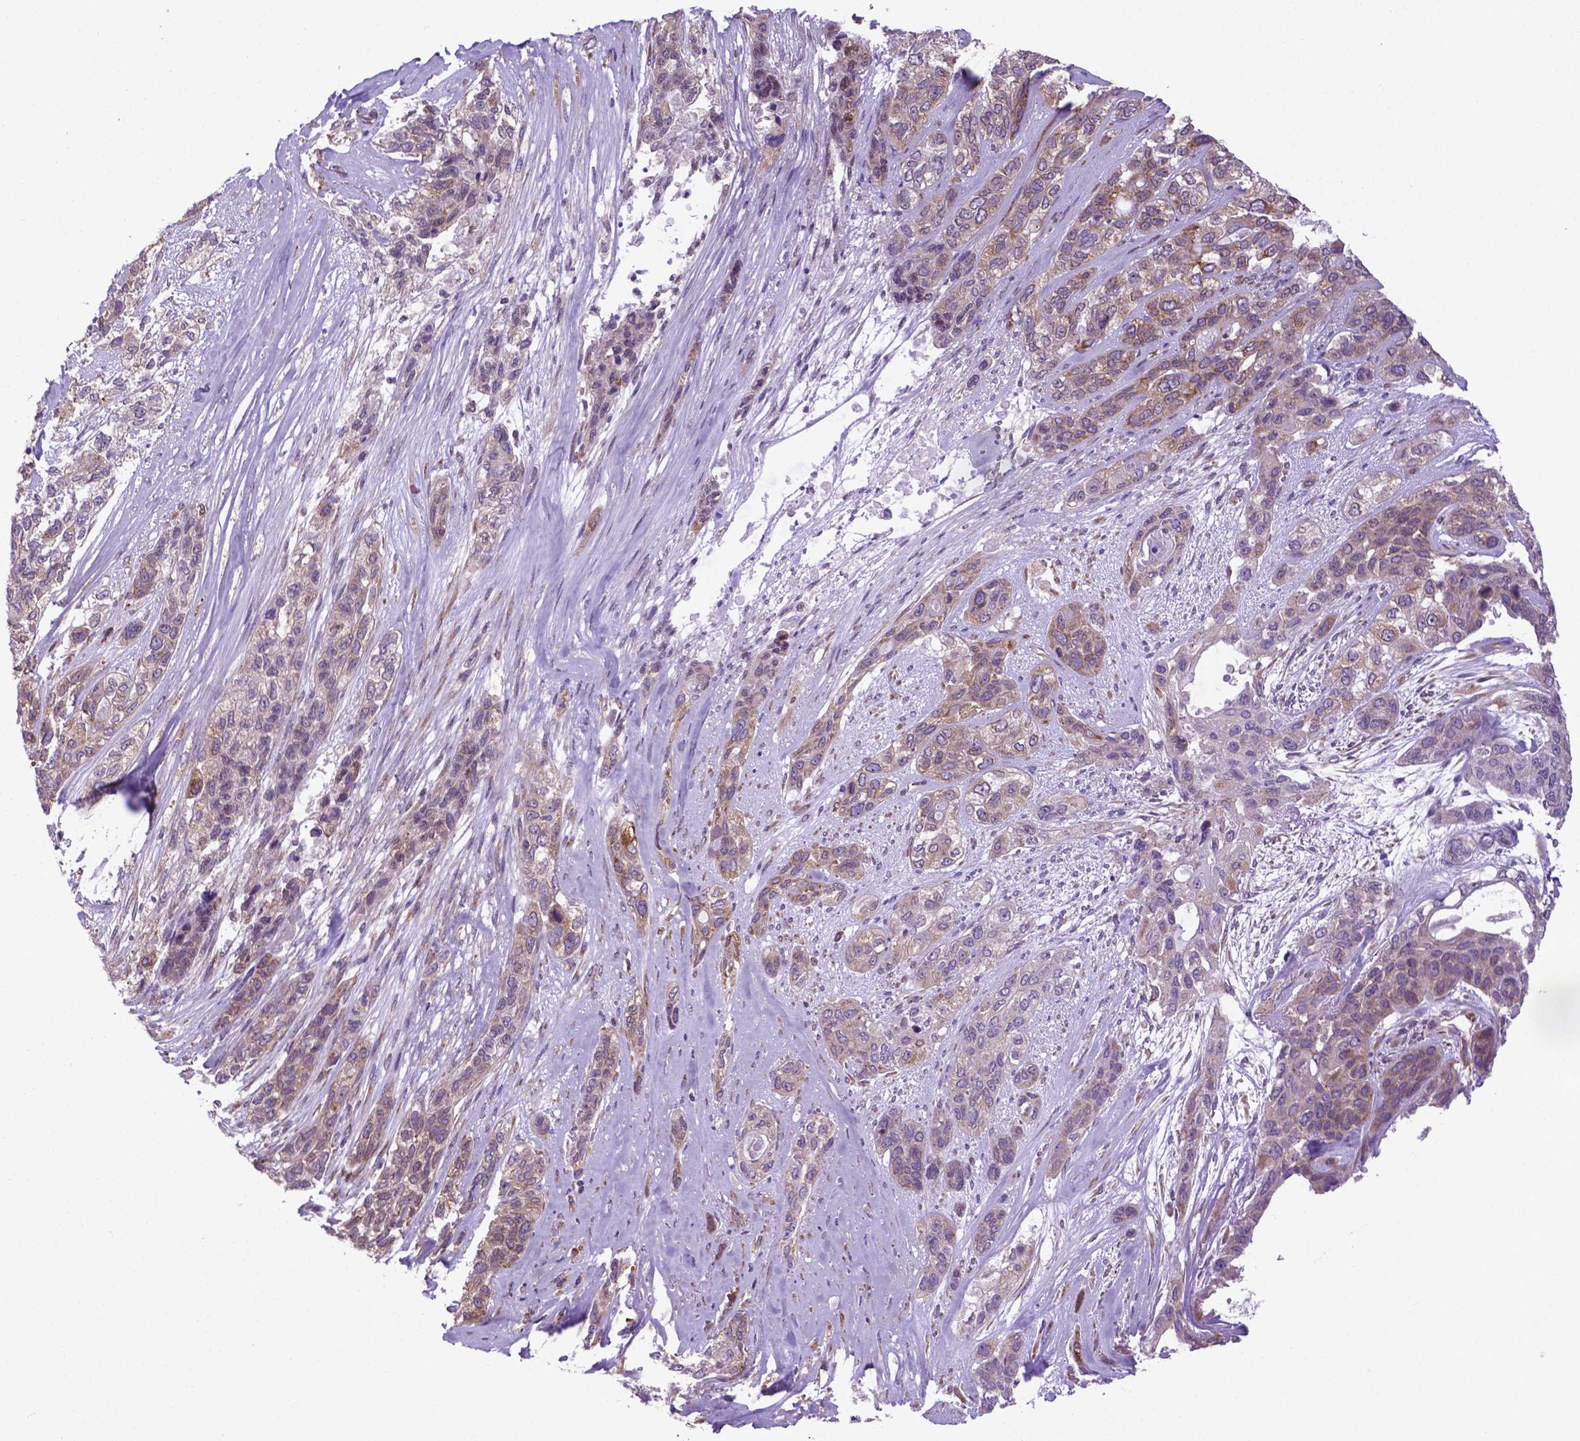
{"staining": {"intensity": "weak", "quantity": ">75%", "location": "cytoplasmic/membranous"}, "tissue": "lung cancer", "cell_type": "Tumor cells", "image_type": "cancer", "snomed": [{"axis": "morphology", "description": "Squamous cell carcinoma, NOS"}, {"axis": "topography", "description": "Lung"}], "caption": "Immunohistochemical staining of human lung cancer (squamous cell carcinoma) exhibits weak cytoplasmic/membranous protein positivity in approximately >75% of tumor cells.", "gene": "WDR83OS", "patient": {"sex": "female", "age": 70}}